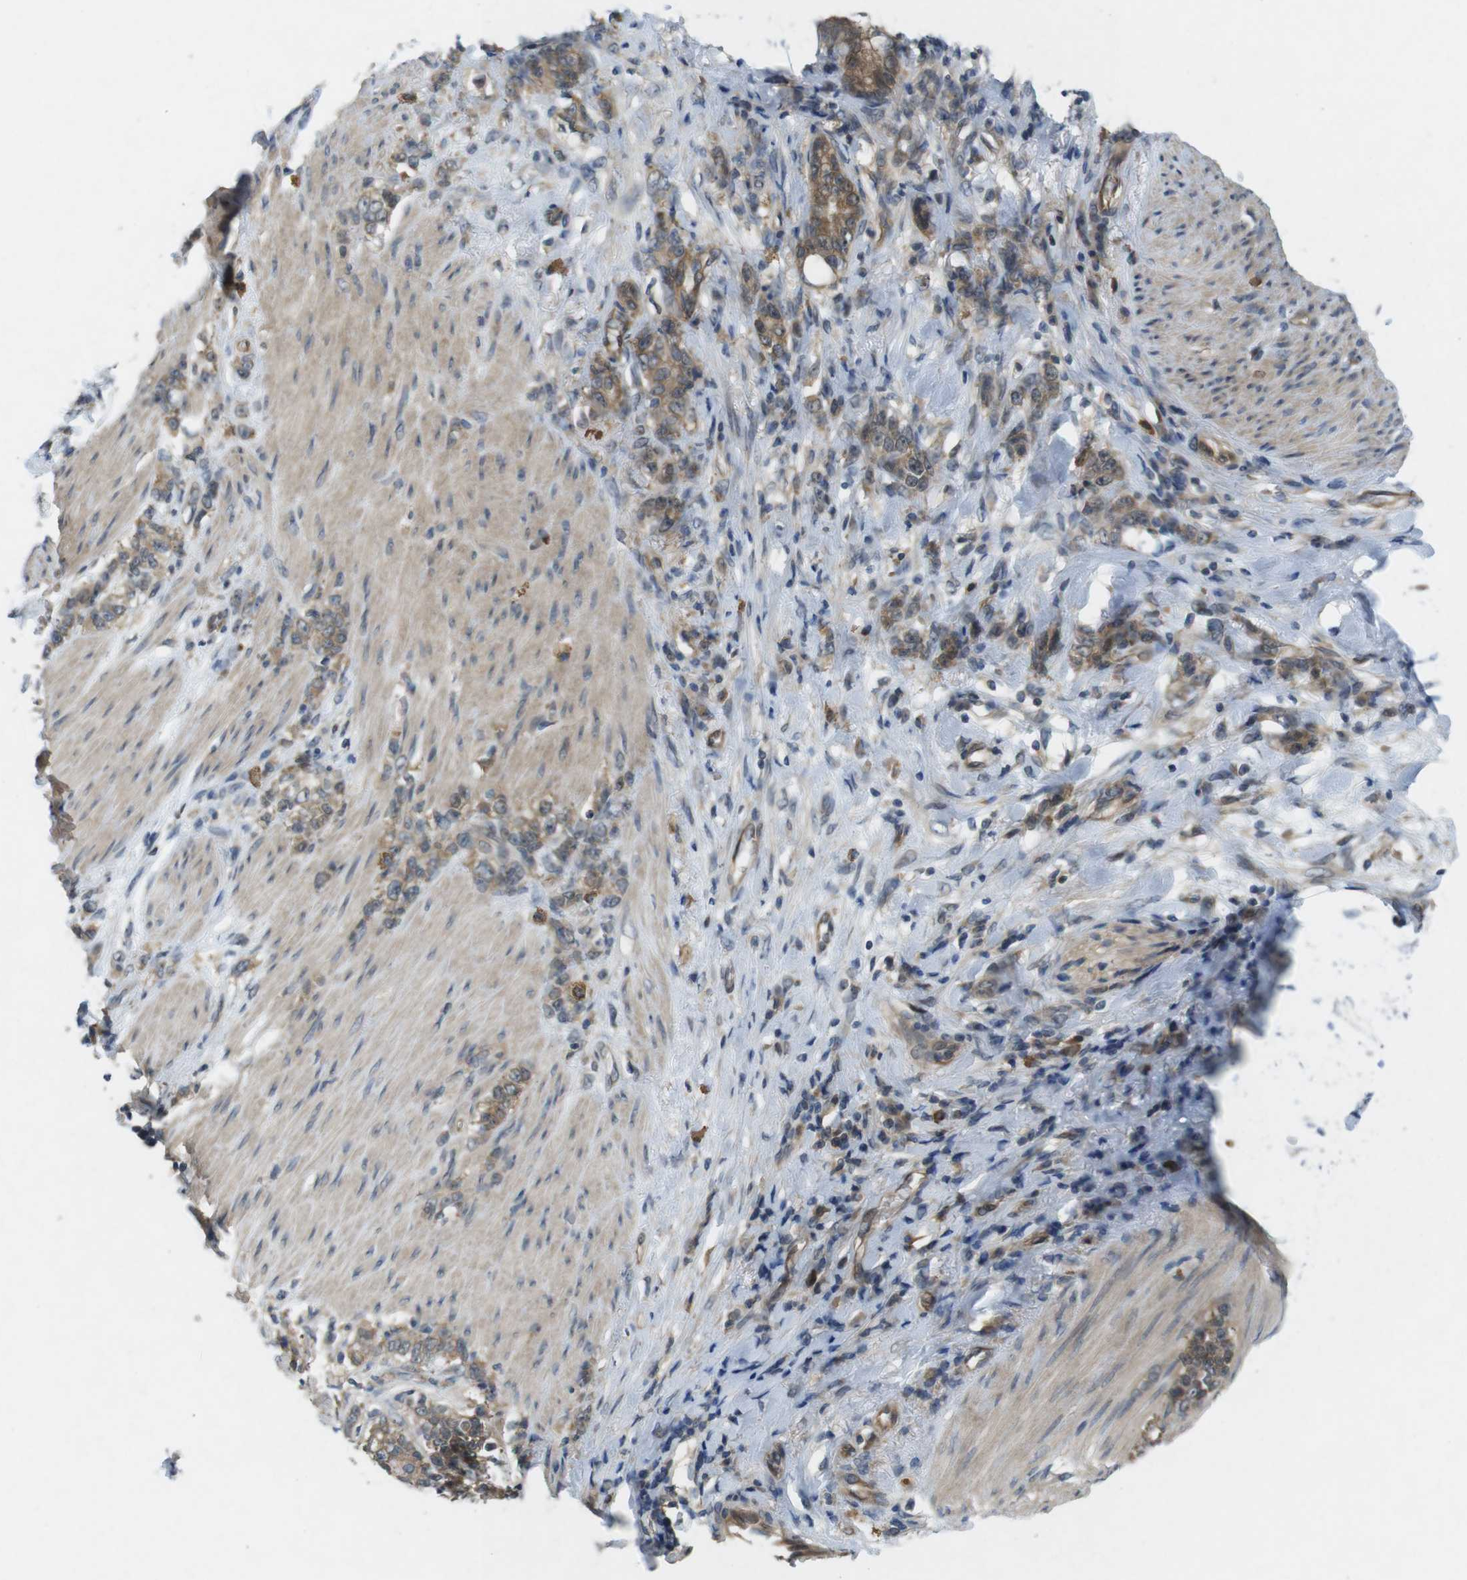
{"staining": {"intensity": "moderate", "quantity": ">75%", "location": "cytoplasmic/membranous"}, "tissue": "stomach cancer", "cell_type": "Tumor cells", "image_type": "cancer", "snomed": [{"axis": "morphology", "description": "Adenocarcinoma, NOS"}, {"axis": "topography", "description": "Stomach, lower"}], "caption": "A photomicrograph of adenocarcinoma (stomach) stained for a protein demonstrates moderate cytoplasmic/membranous brown staining in tumor cells.", "gene": "SUGT1", "patient": {"sex": "male", "age": 88}}